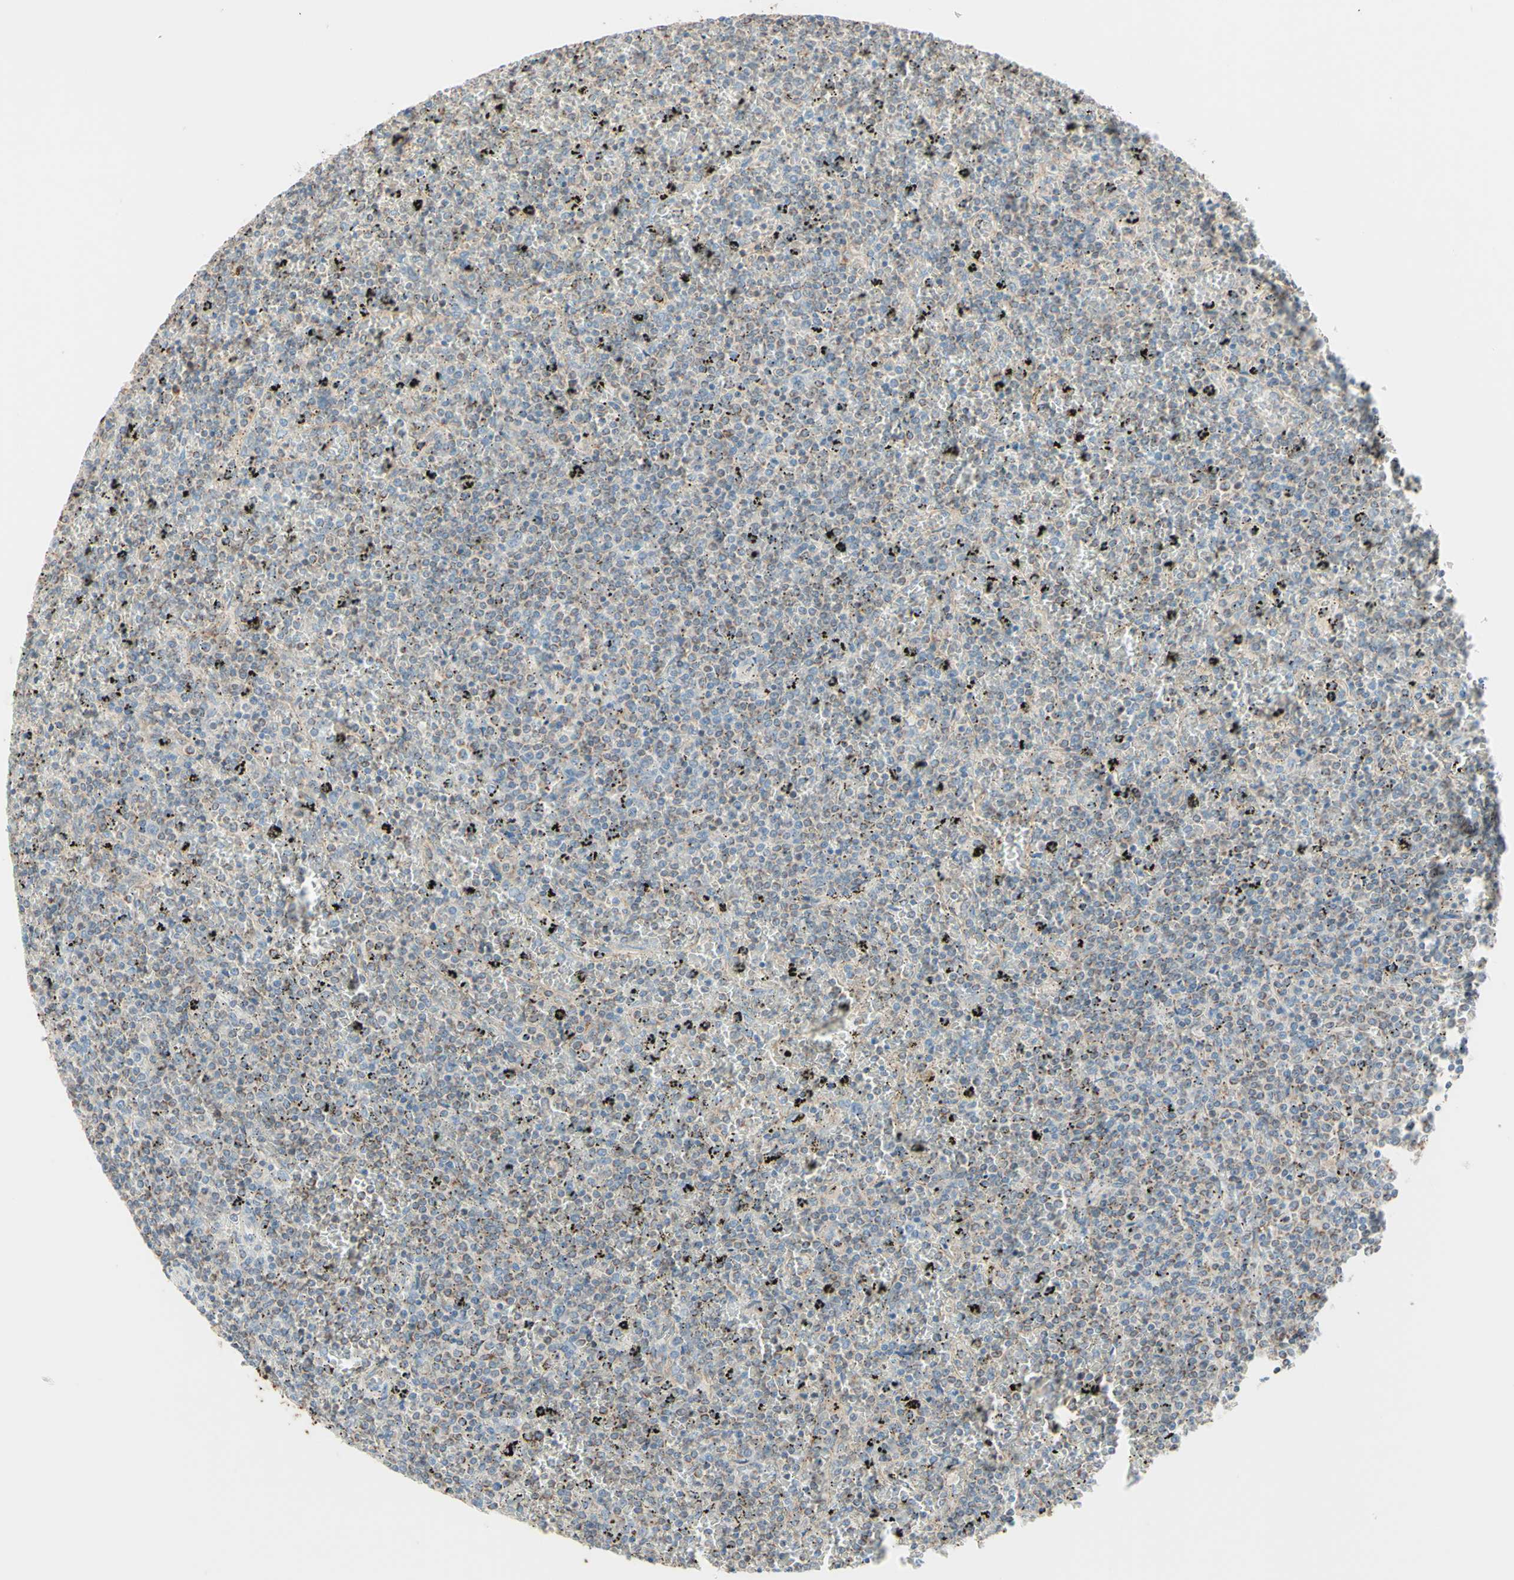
{"staining": {"intensity": "negative", "quantity": "none", "location": "none"}, "tissue": "lymphoma", "cell_type": "Tumor cells", "image_type": "cancer", "snomed": [{"axis": "morphology", "description": "Malignant lymphoma, non-Hodgkin's type, Low grade"}, {"axis": "topography", "description": "Spleen"}], "caption": "Micrograph shows no protein staining in tumor cells of lymphoma tissue.", "gene": "ARMC10", "patient": {"sex": "female", "age": 77}}